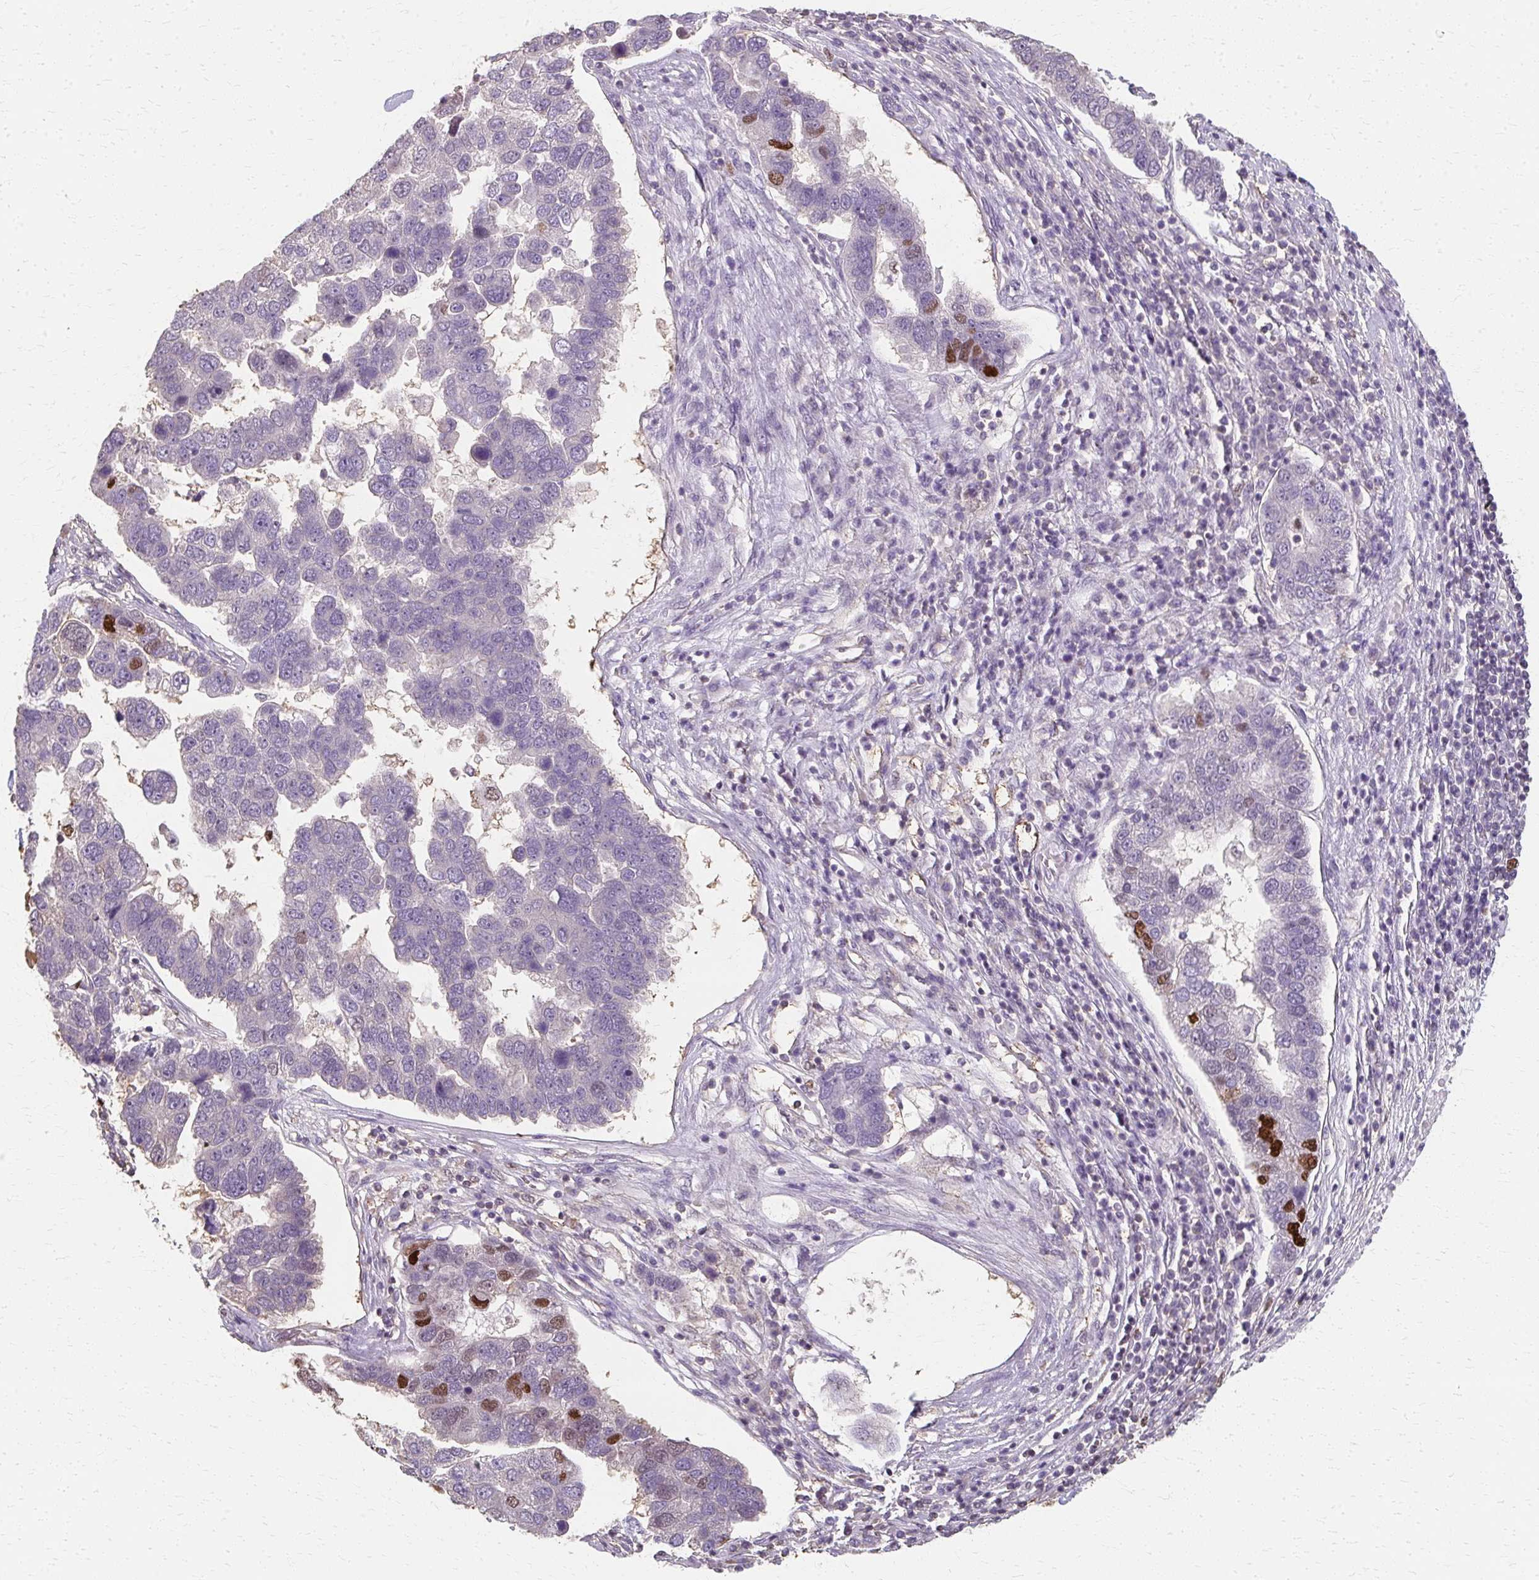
{"staining": {"intensity": "negative", "quantity": "none", "location": "none"}, "tissue": "pancreatic cancer", "cell_type": "Tumor cells", "image_type": "cancer", "snomed": [{"axis": "morphology", "description": "Adenocarcinoma, NOS"}, {"axis": "topography", "description": "Pancreas"}], "caption": "DAB (3,3'-diaminobenzidine) immunohistochemical staining of pancreatic adenocarcinoma demonstrates no significant staining in tumor cells.", "gene": "RABGAP1L", "patient": {"sex": "female", "age": 61}}